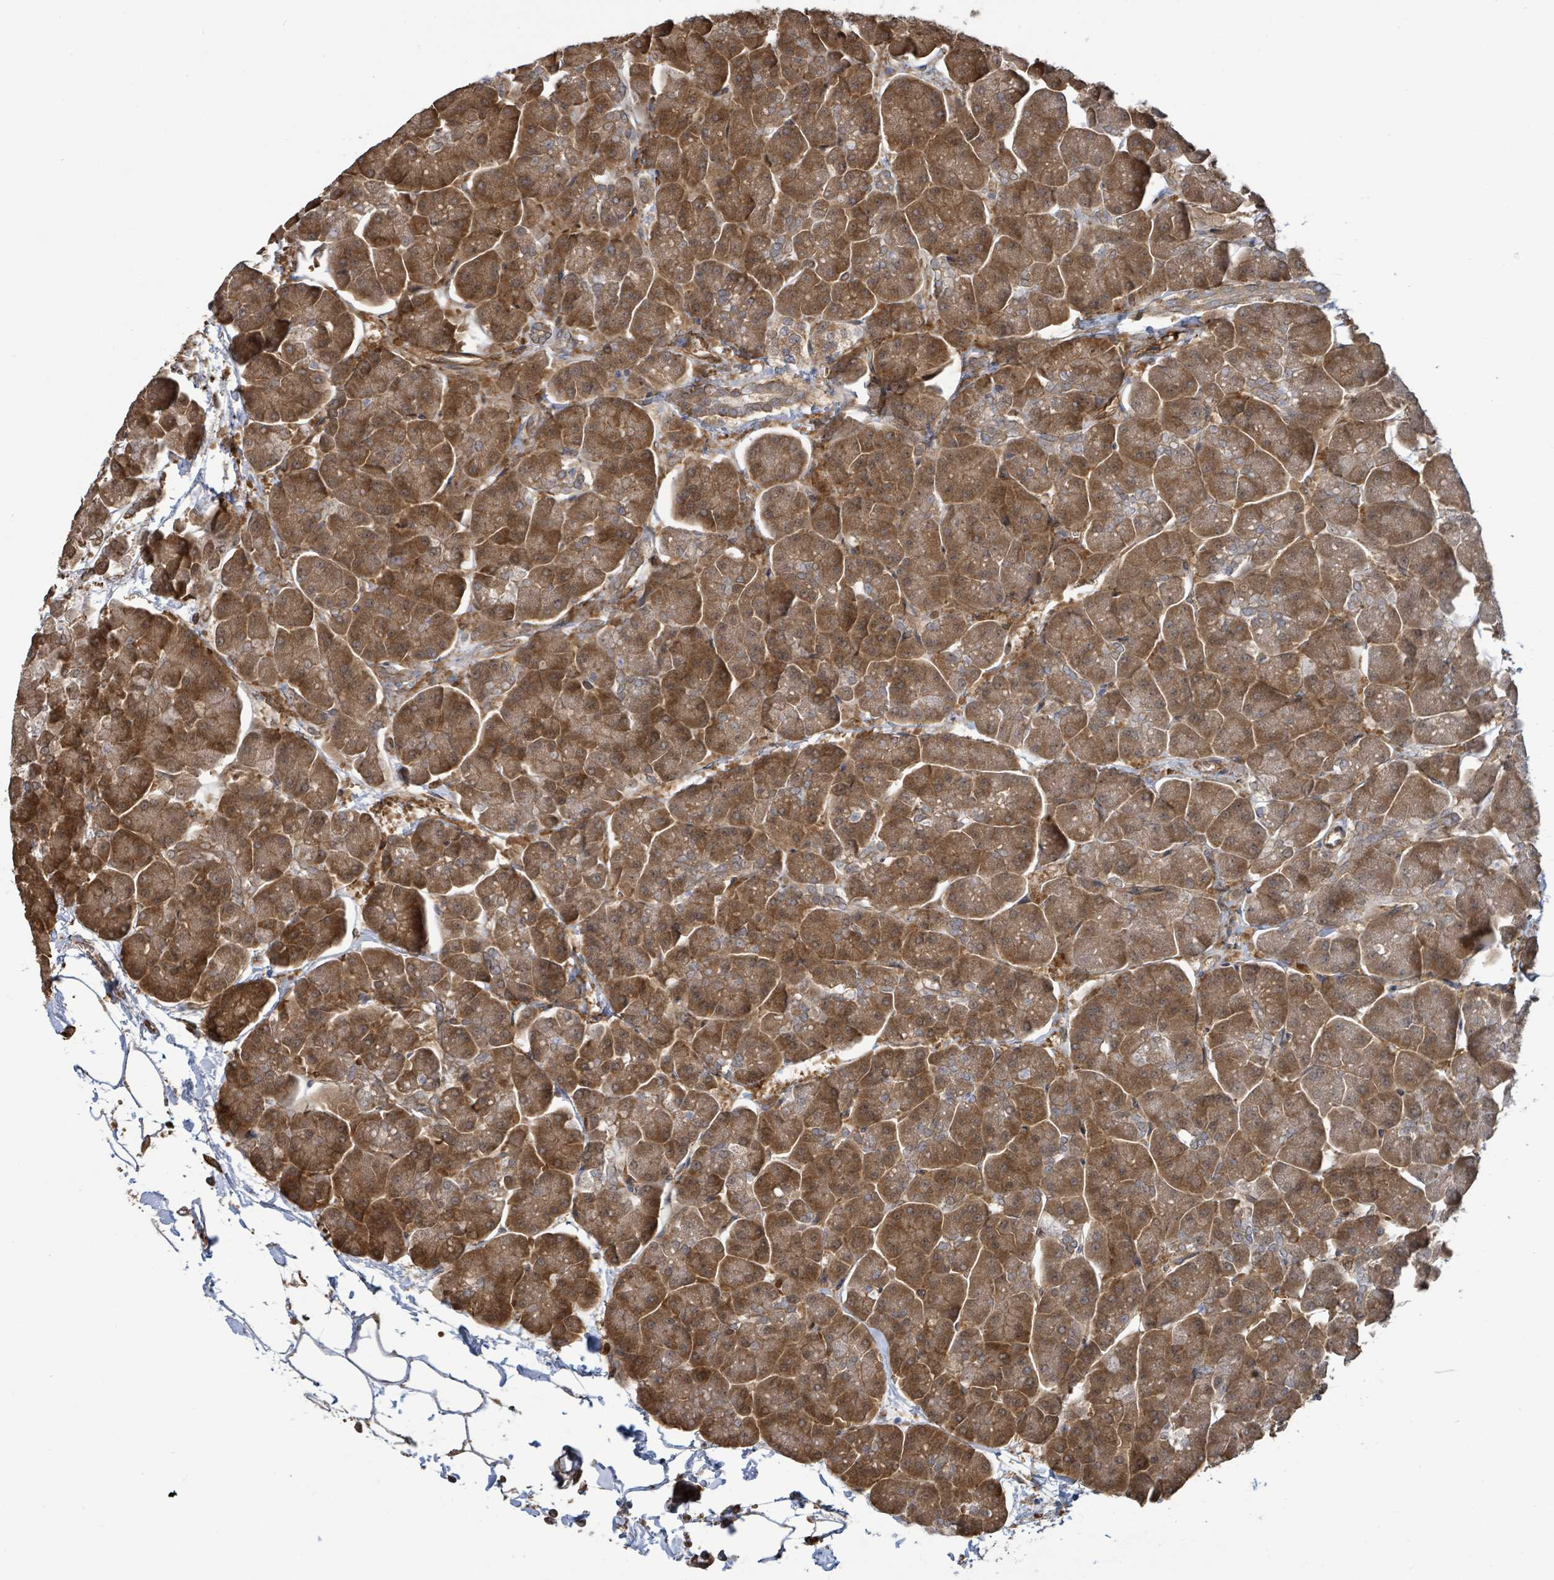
{"staining": {"intensity": "strong", "quantity": ">75%", "location": "cytoplasmic/membranous"}, "tissue": "pancreas", "cell_type": "Exocrine glandular cells", "image_type": "normal", "snomed": [{"axis": "morphology", "description": "Normal tissue, NOS"}, {"axis": "topography", "description": "Pancreas"}, {"axis": "topography", "description": "Peripheral nerve tissue"}], "caption": "The micrograph demonstrates a brown stain indicating the presence of a protein in the cytoplasmic/membranous of exocrine glandular cells in pancreas. (Stains: DAB (3,3'-diaminobenzidine) in brown, nuclei in blue, Microscopy: brightfield microscopy at high magnification).", "gene": "ARPIN", "patient": {"sex": "male", "age": 54}}